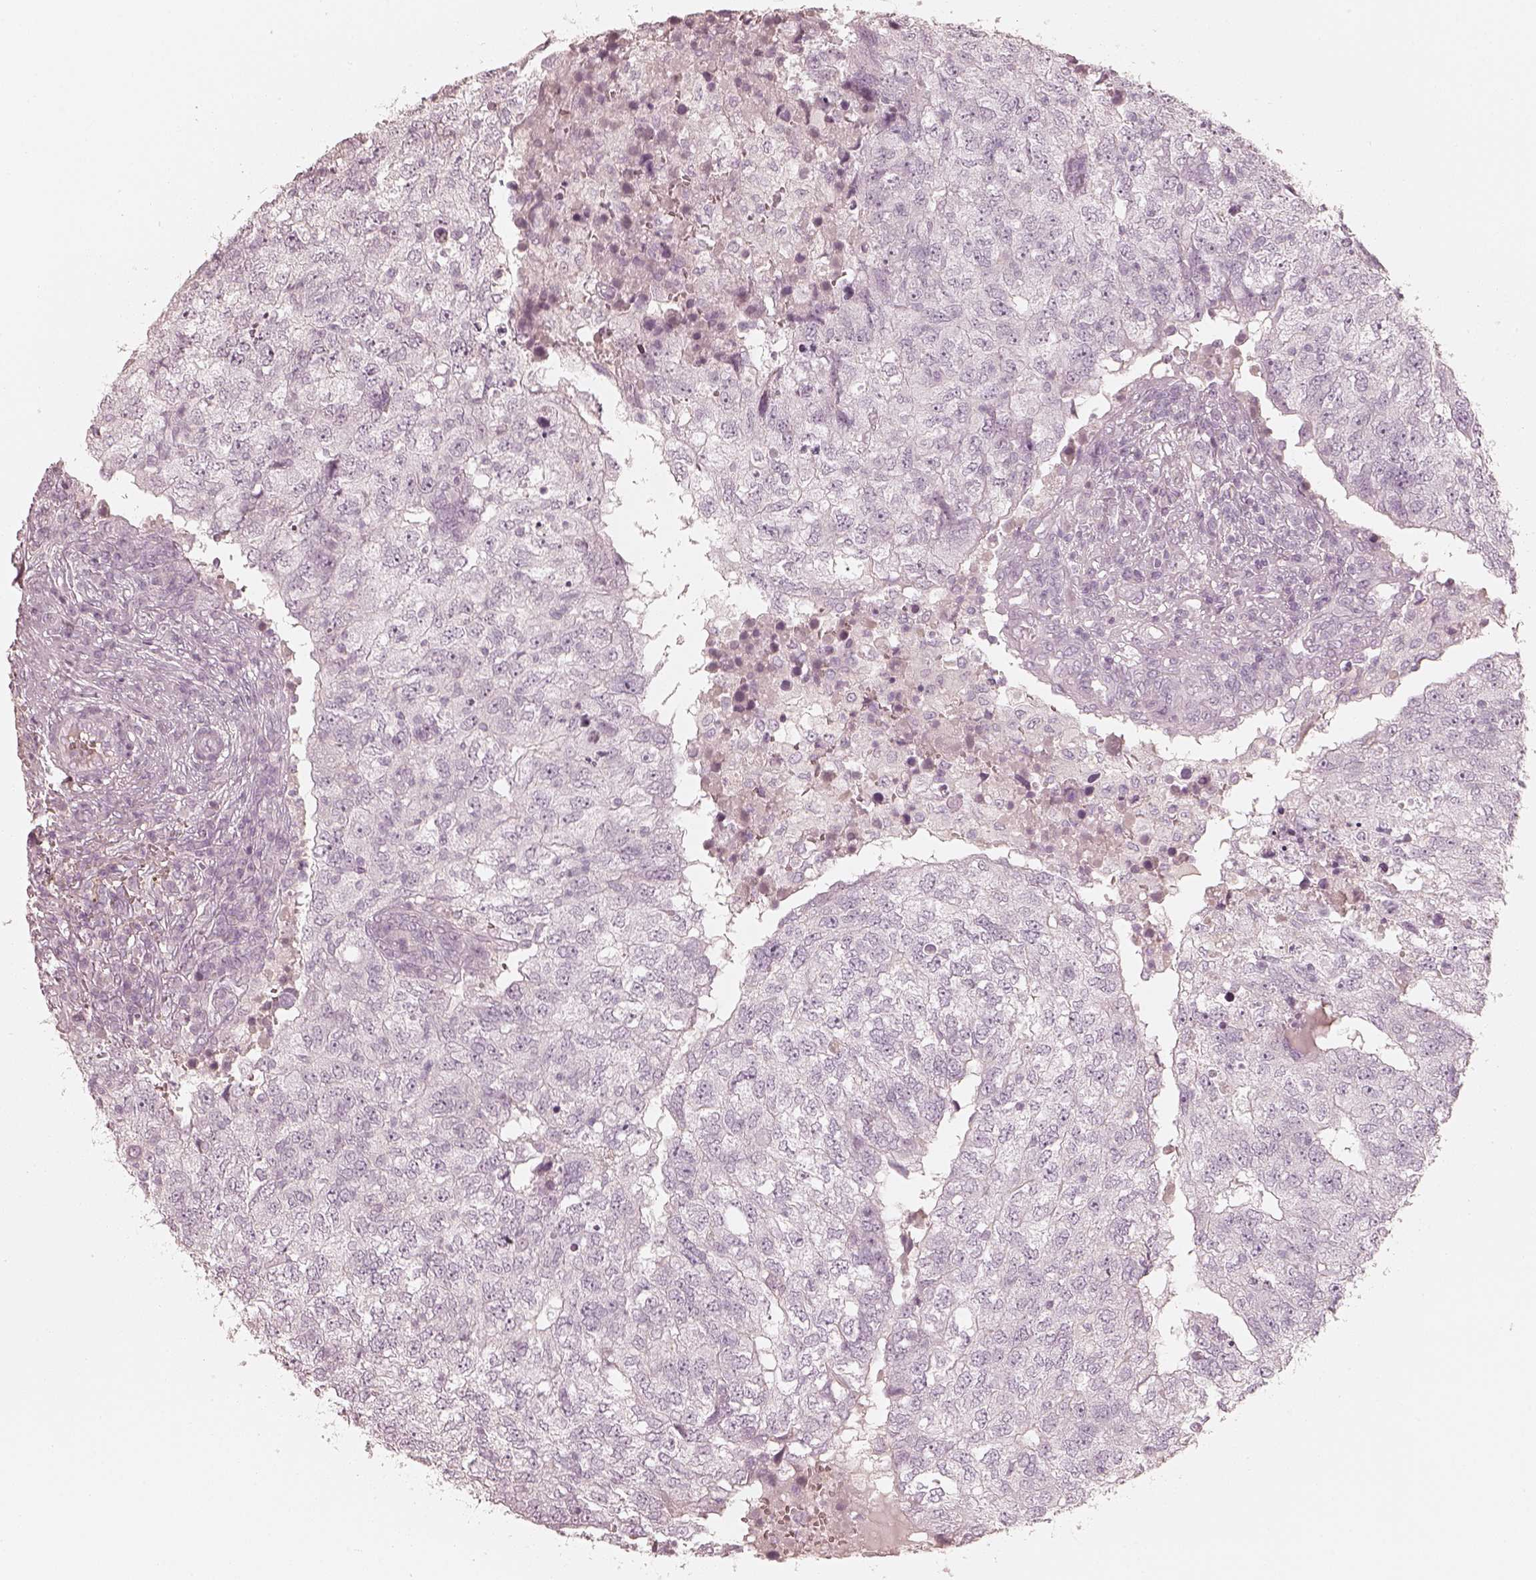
{"staining": {"intensity": "negative", "quantity": "none", "location": "none"}, "tissue": "breast cancer", "cell_type": "Tumor cells", "image_type": "cancer", "snomed": [{"axis": "morphology", "description": "Duct carcinoma"}, {"axis": "topography", "description": "Breast"}], "caption": "The micrograph reveals no significant positivity in tumor cells of breast invasive ductal carcinoma.", "gene": "KRT82", "patient": {"sex": "female", "age": 30}}